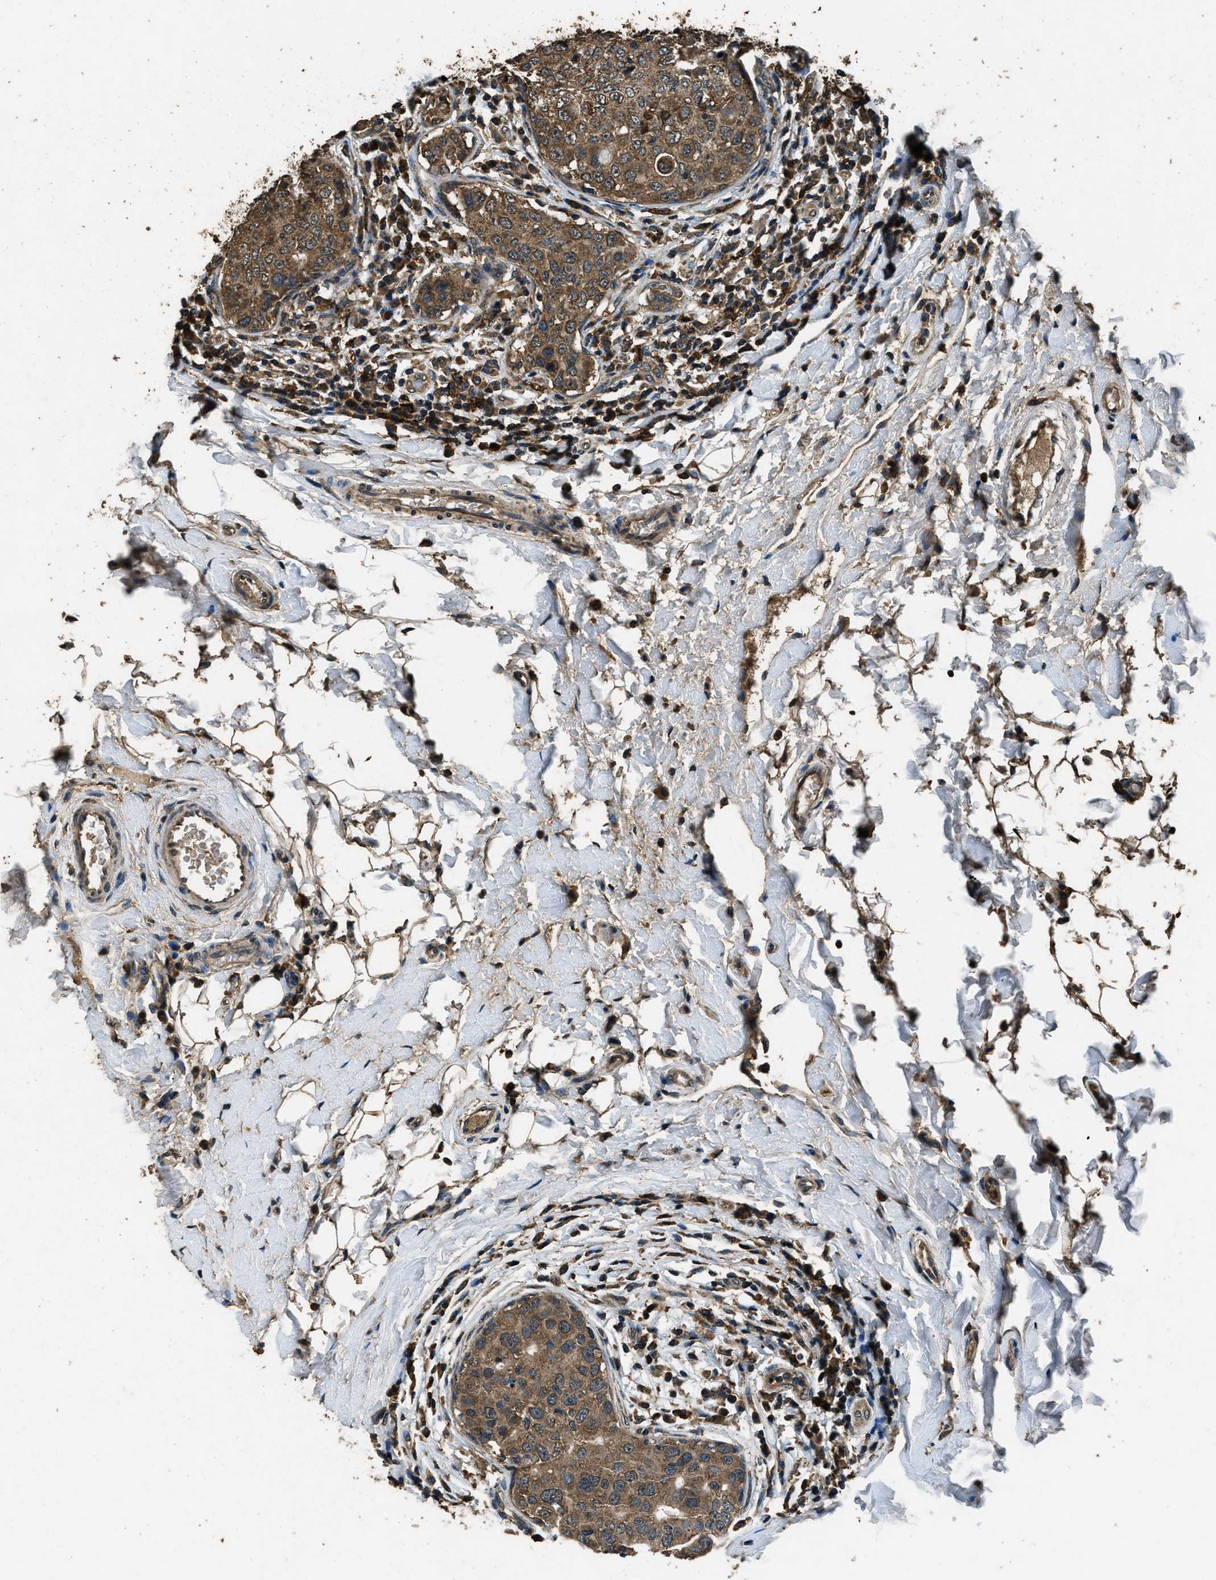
{"staining": {"intensity": "moderate", "quantity": ">75%", "location": "cytoplasmic/membranous"}, "tissue": "breast cancer", "cell_type": "Tumor cells", "image_type": "cancer", "snomed": [{"axis": "morphology", "description": "Duct carcinoma"}, {"axis": "topography", "description": "Breast"}], "caption": "Protein expression analysis of breast cancer (invasive ductal carcinoma) demonstrates moderate cytoplasmic/membranous expression in approximately >75% of tumor cells. The staining is performed using DAB (3,3'-diaminobenzidine) brown chromogen to label protein expression. The nuclei are counter-stained blue using hematoxylin.", "gene": "SALL3", "patient": {"sex": "female", "age": 27}}